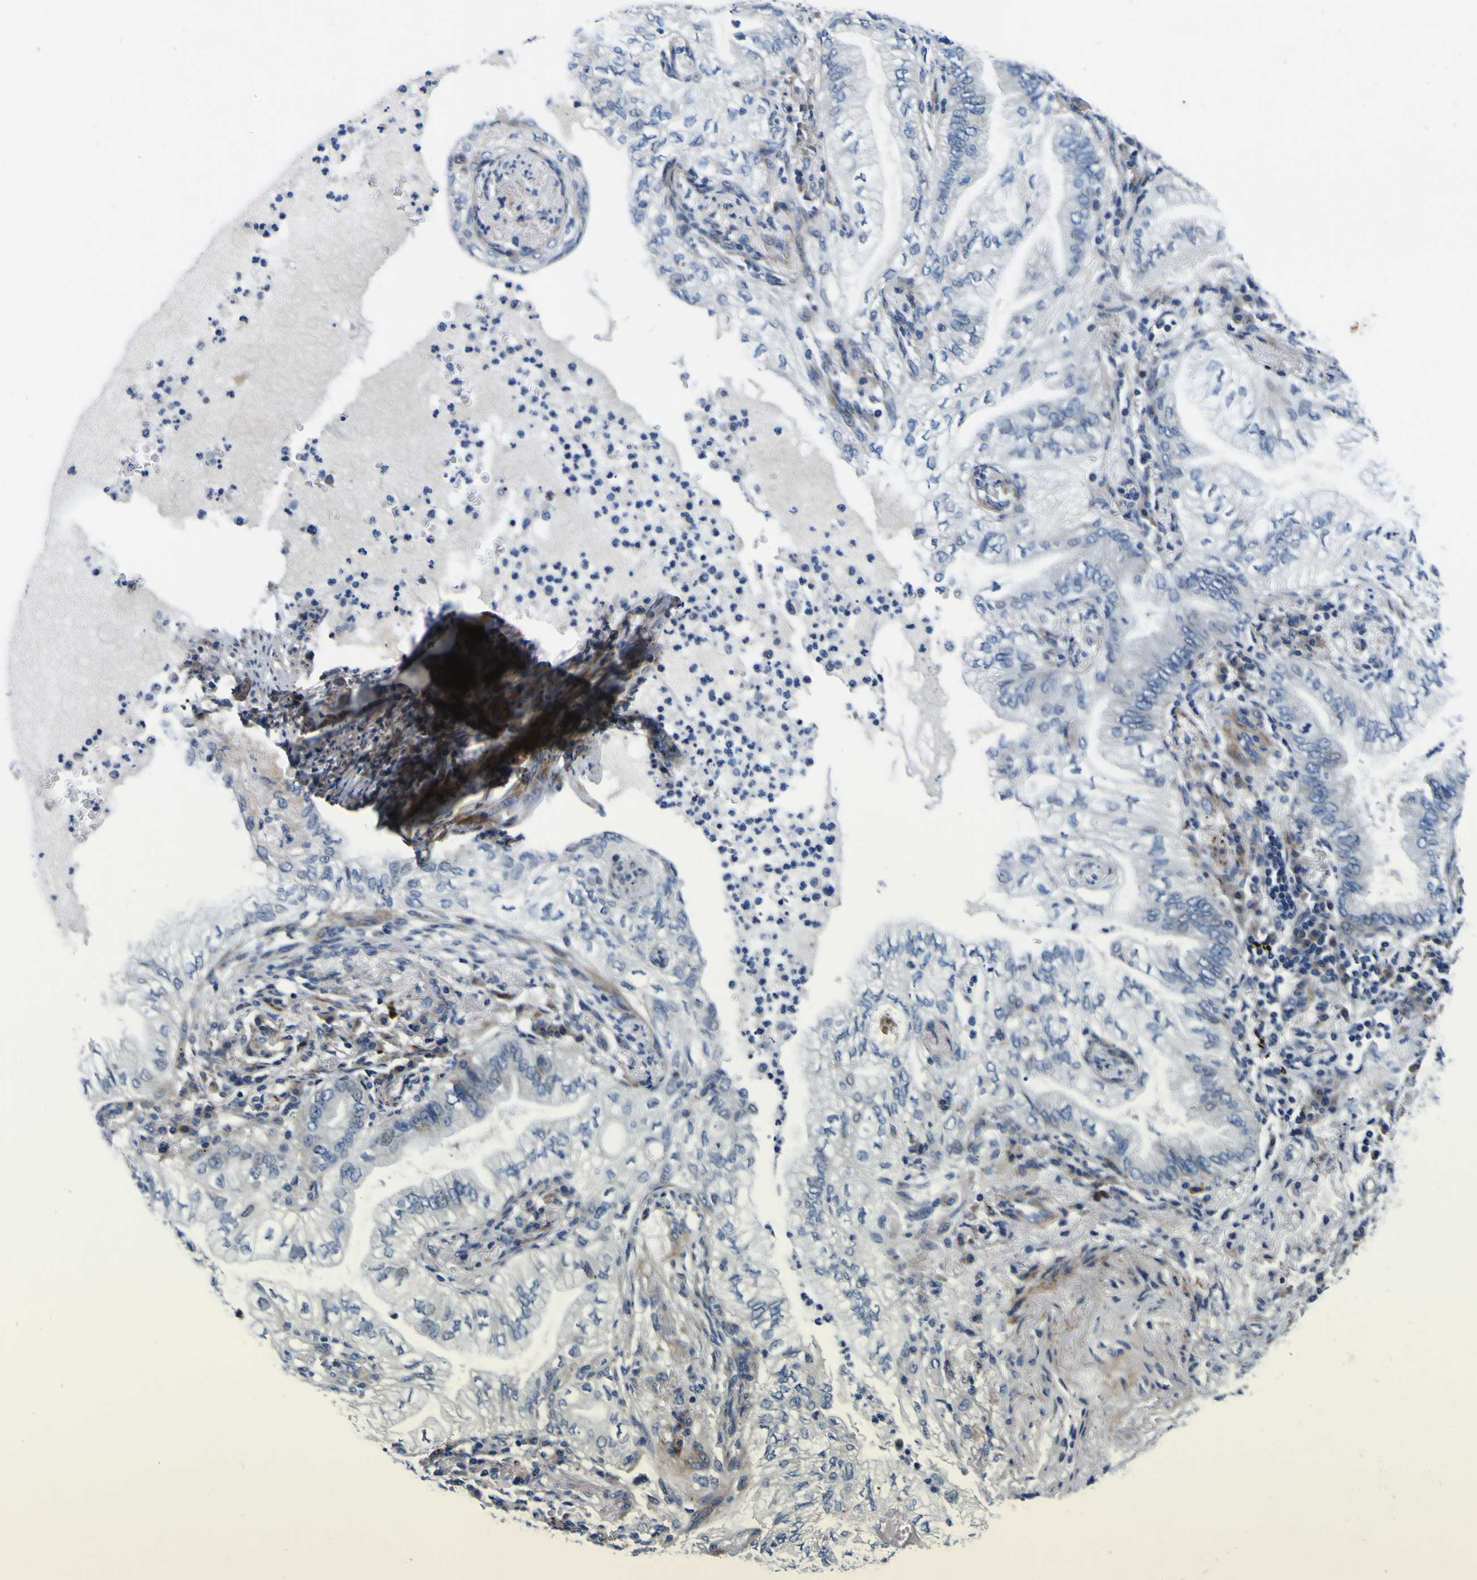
{"staining": {"intensity": "weak", "quantity": "<25%", "location": "cytoplasmic/membranous"}, "tissue": "lung cancer", "cell_type": "Tumor cells", "image_type": "cancer", "snomed": [{"axis": "morphology", "description": "Normal tissue, NOS"}, {"axis": "morphology", "description": "Adenocarcinoma, NOS"}, {"axis": "topography", "description": "Bronchus"}, {"axis": "topography", "description": "Lung"}], "caption": "Lung cancer stained for a protein using immunohistochemistry (IHC) shows no staining tumor cells.", "gene": "AGAP3", "patient": {"sex": "female", "age": 70}}